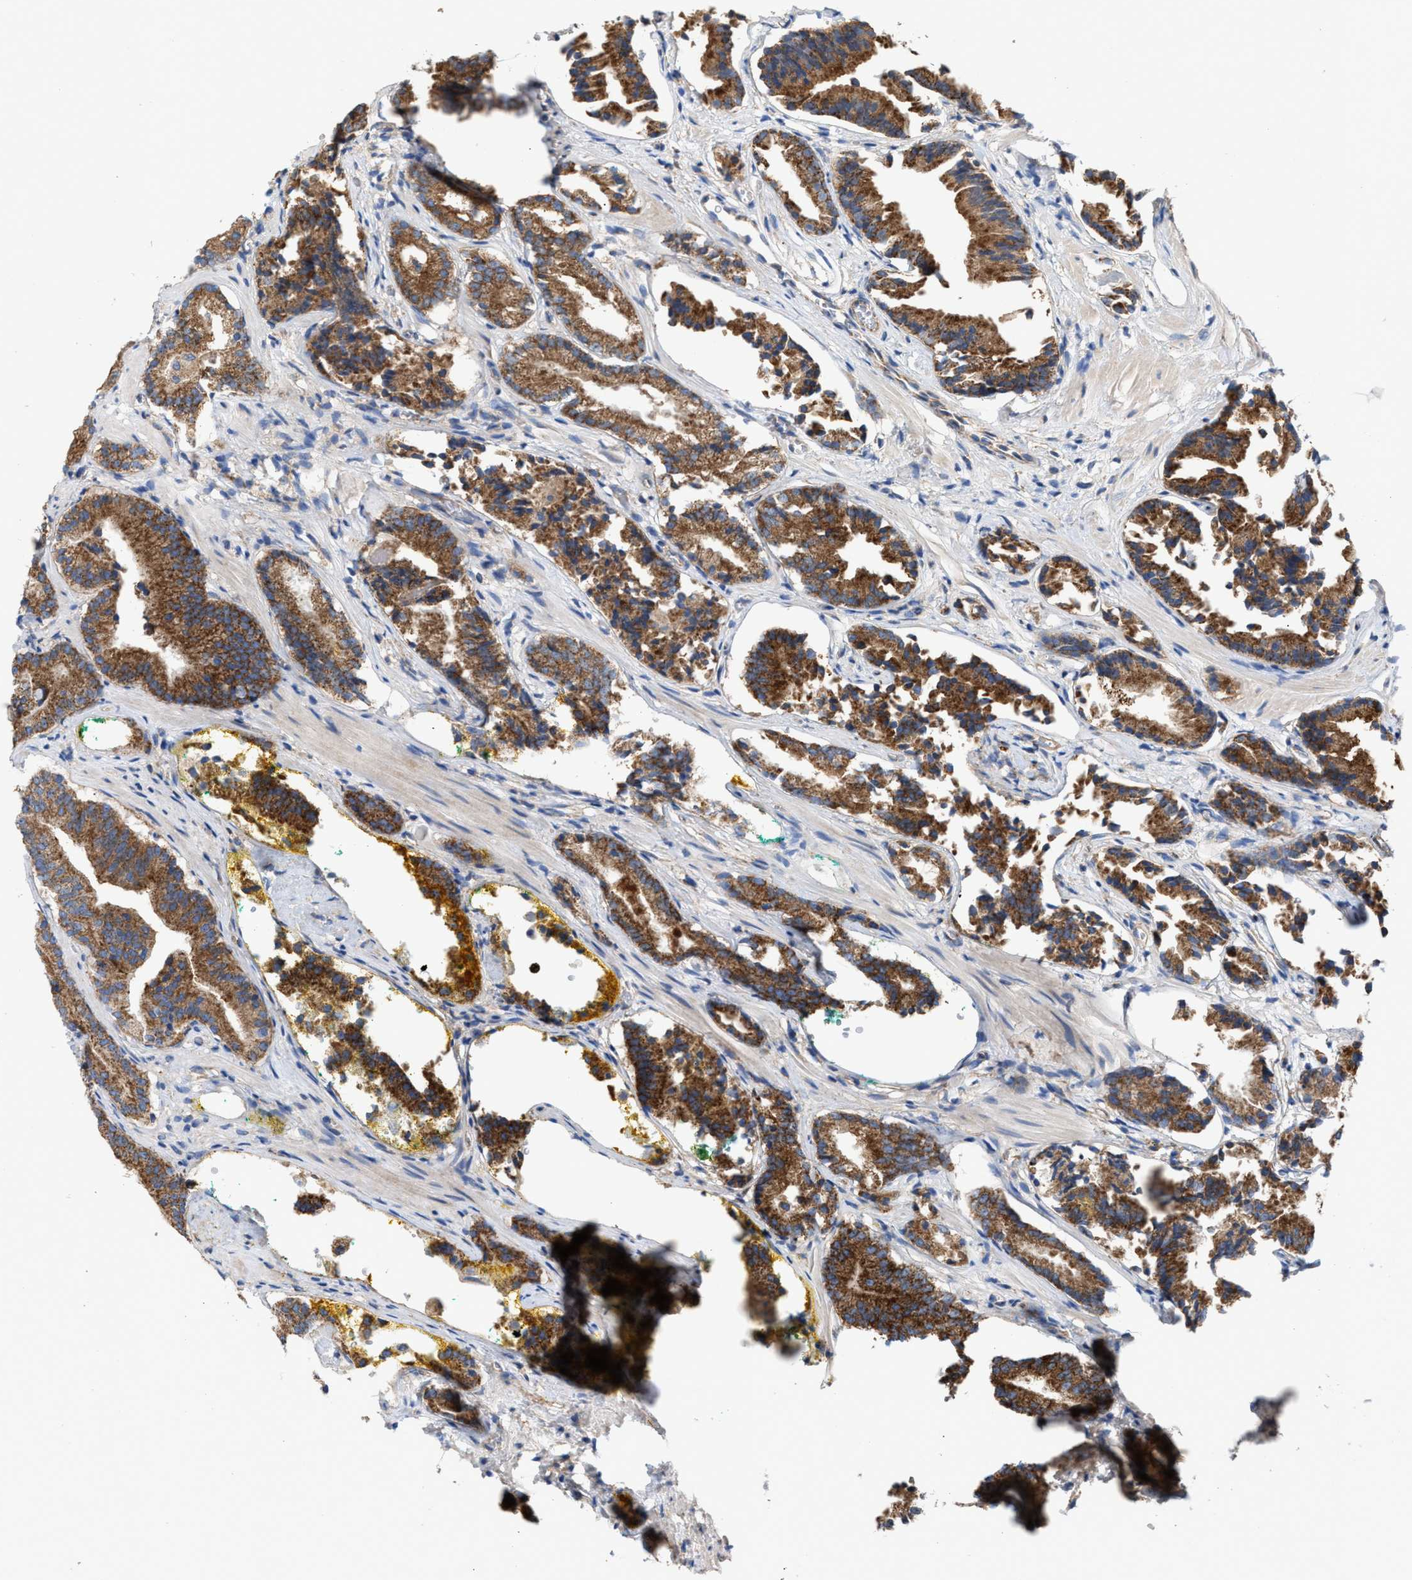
{"staining": {"intensity": "strong", "quantity": ">75%", "location": "cytoplasmic/membranous"}, "tissue": "prostate cancer", "cell_type": "Tumor cells", "image_type": "cancer", "snomed": [{"axis": "morphology", "description": "Adenocarcinoma, Low grade"}, {"axis": "topography", "description": "Prostate"}], "caption": "Immunohistochemical staining of human prostate cancer (low-grade adenocarcinoma) demonstrates high levels of strong cytoplasmic/membranous protein staining in approximately >75% of tumor cells.", "gene": "OXSM", "patient": {"sex": "male", "age": 51}}